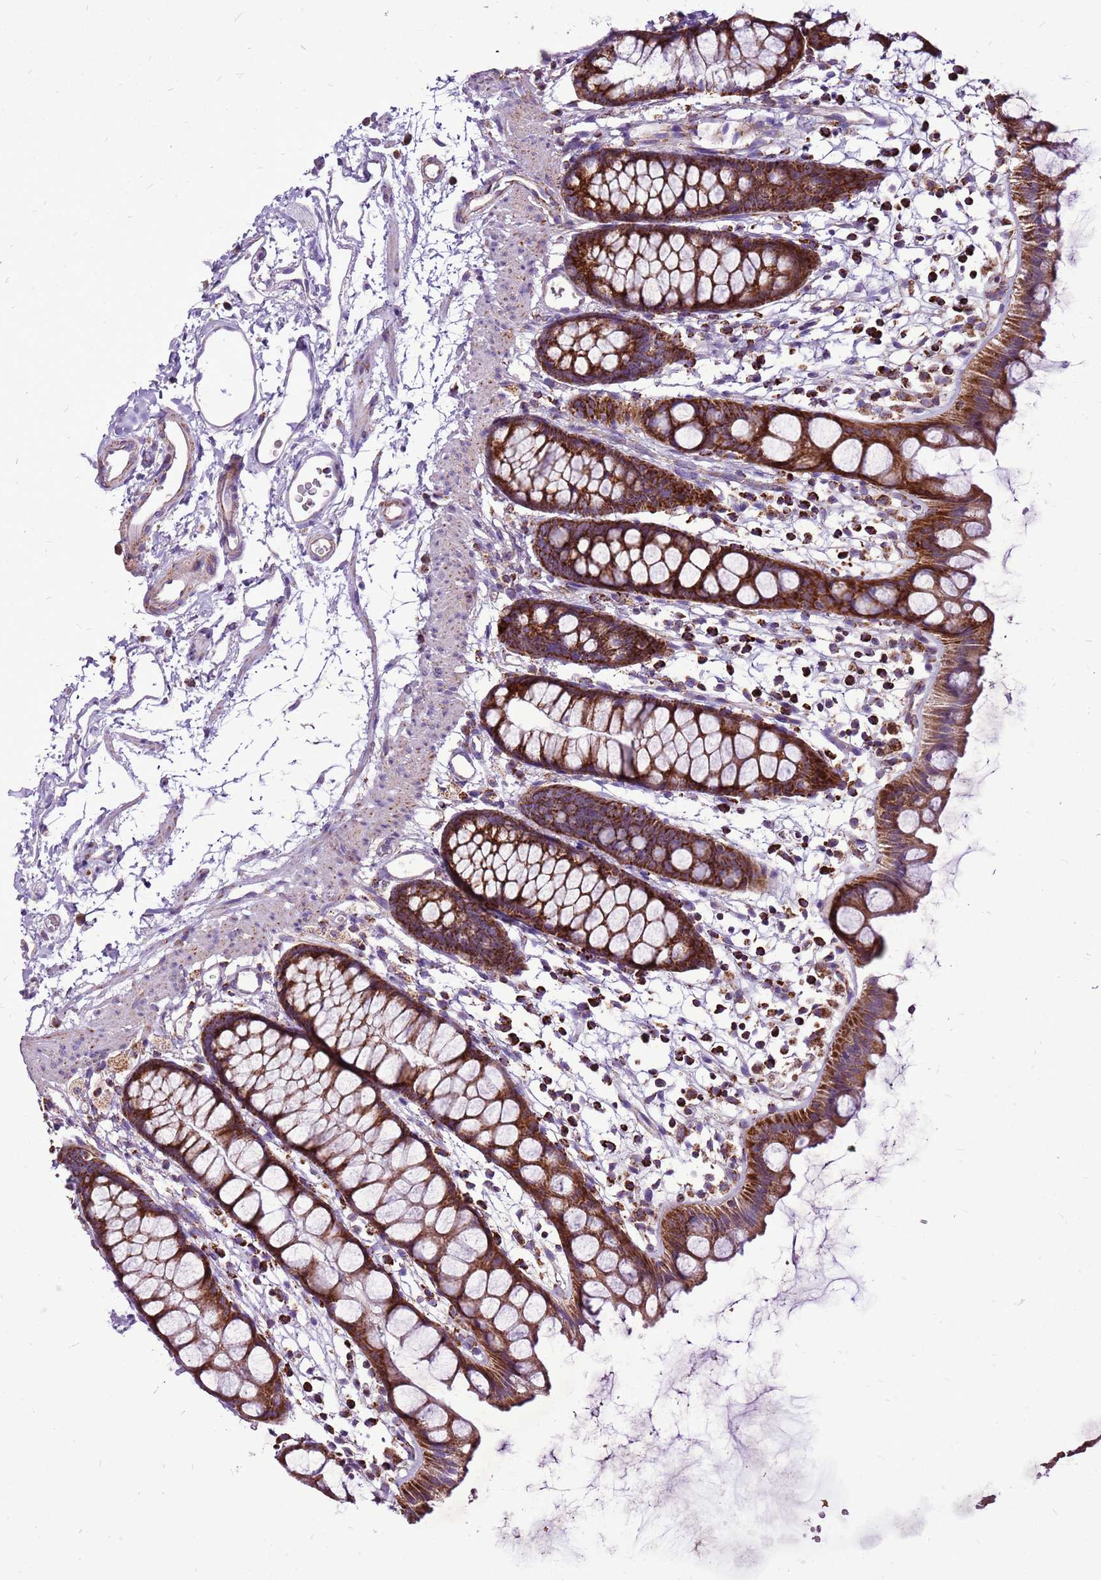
{"staining": {"intensity": "strong", "quantity": ">75%", "location": "cytoplasmic/membranous"}, "tissue": "rectum", "cell_type": "Glandular cells", "image_type": "normal", "snomed": [{"axis": "morphology", "description": "Normal tissue, NOS"}, {"axis": "topography", "description": "Rectum"}], "caption": "About >75% of glandular cells in normal human rectum exhibit strong cytoplasmic/membranous protein staining as visualized by brown immunohistochemical staining.", "gene": "GCDH", "patient": {"sex": "female", "age": 65}}